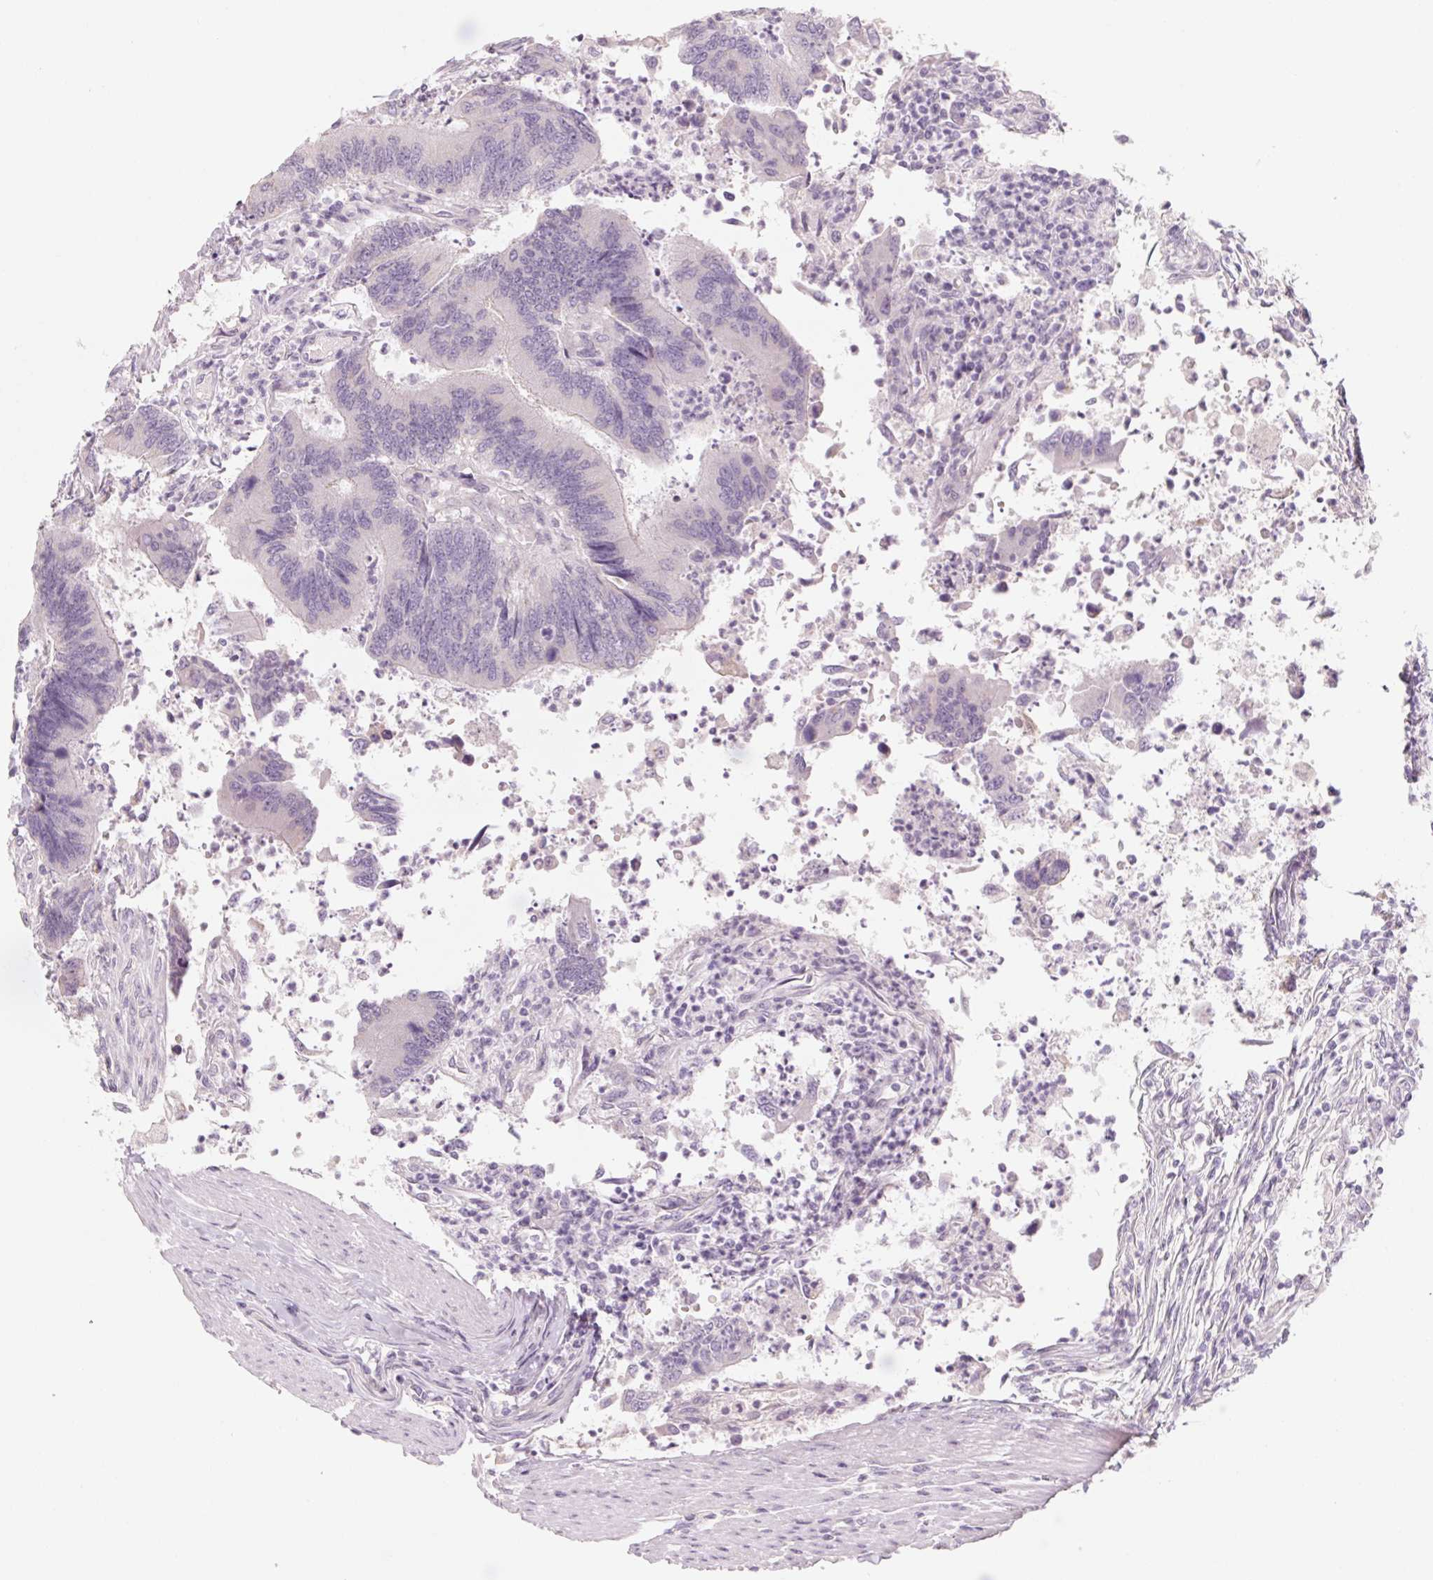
{"staining": {"intensity": "negative", "quantity": "none", "location": "none"}, "tissue": "colorectal cancer", "cell_type": "Tumor cells", "image_type": "cancer", "snomed": [{"axis": "morphology", "description": "Adenocarcinoma, NOS"}, {"axis": "topography", "description": "Colon"}], "caption": "The immunohistochemistry (IHC) histopathology image has no significant positivity in tumor cells of adenocarcinoma (colorectal) tissue.", "gene": "POU1F1", "patient": {"sex": "female", "age": 67}}